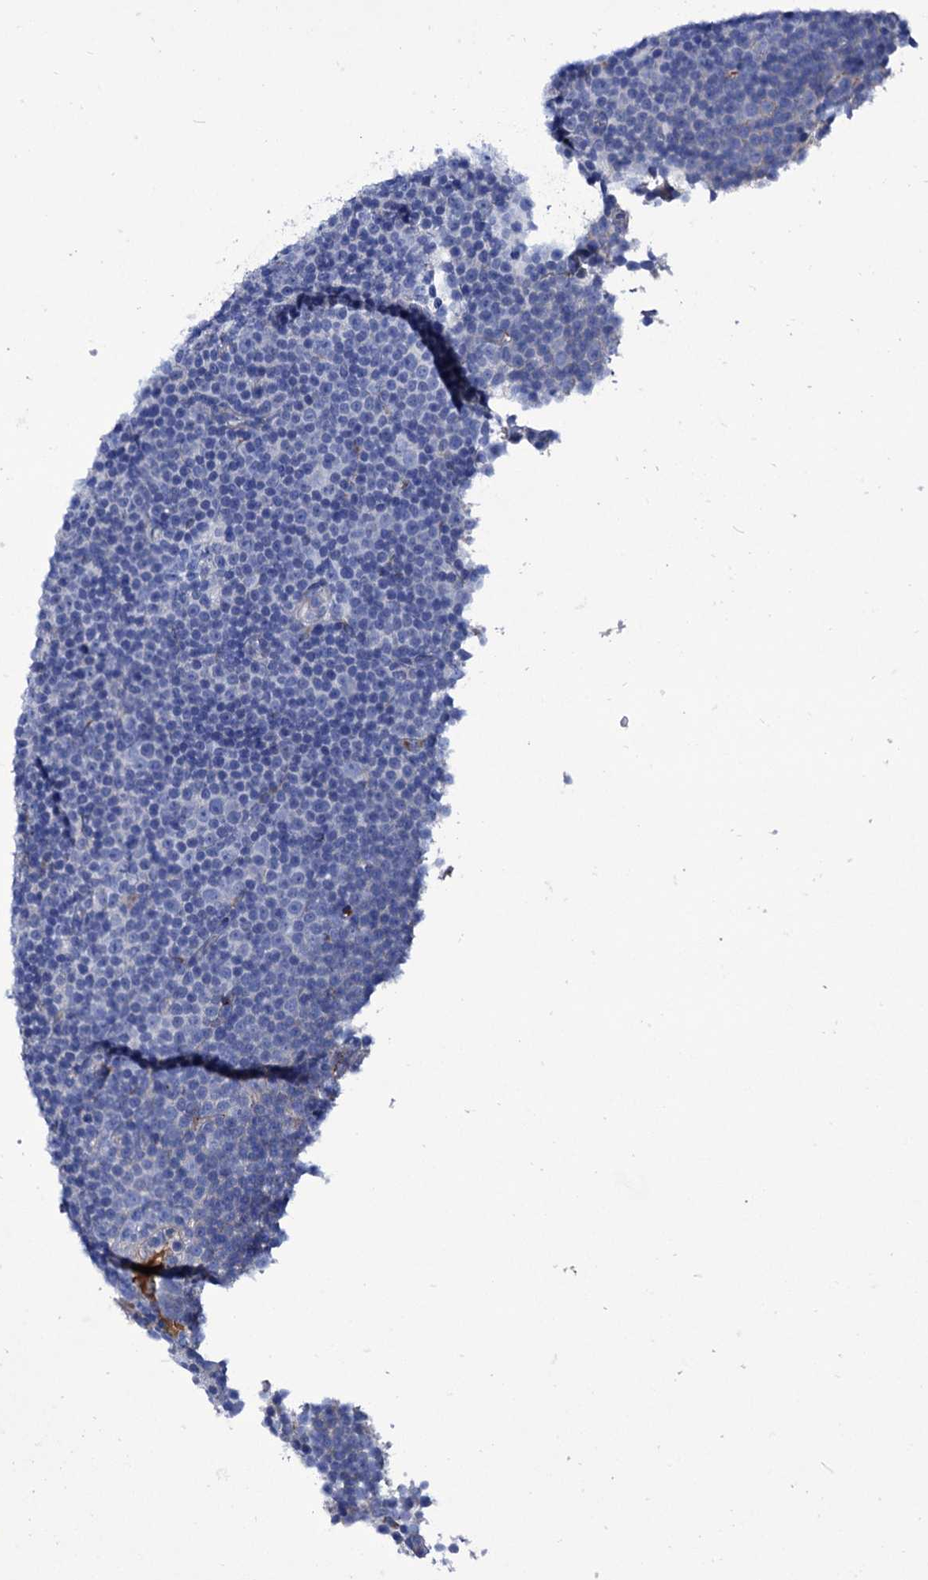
{"staining": {"intensity": "negative", "quantity": "none", "location": "none"}, "tissue": "lymphoma", "cell_type": "Tumor cells", "image_type": "cancer", "snomed": [{"axis": "morphology", "description": "Malignant lymphoma, non-Hodgkin's type, Low grade"}, {"axis": "topography", "description": "Lymph node"}], "caption": "This is a image of immunohistochemistry staining of low-grade malignant lymphoma, non-Hodgkin's type, which shows no staining in tumor cells.", "gene": "AXL", "patient": {"sex": "female", "age": 67}}